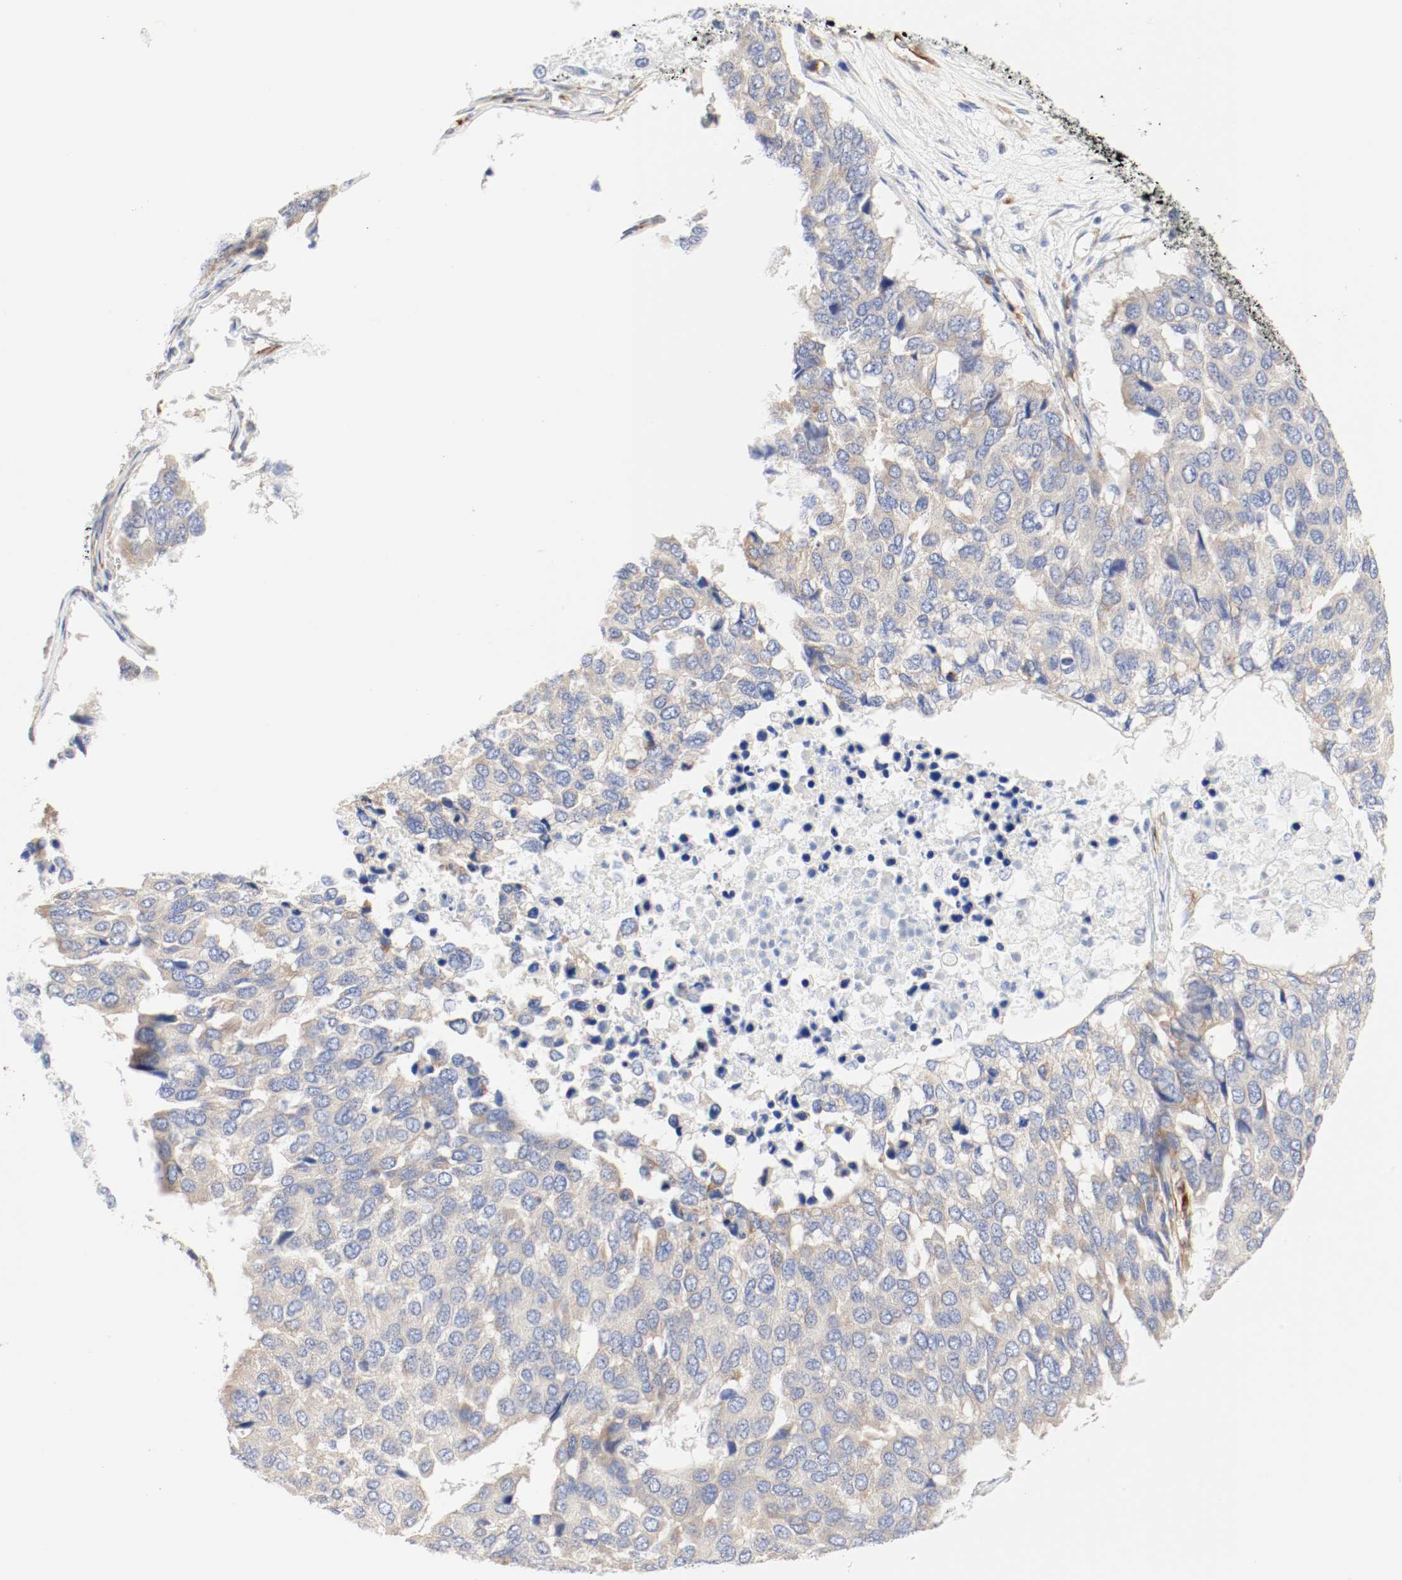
{"staining": {"intensity": "moderate", "quantity": ">75%", "location": "cytoplasmic/membranous"}, "tissue": "pancreatic cancer", "cell_type": "Tumor cells", "image_type": "cancer", "snomed": [{"axis": "morphology", "description": "Adenocarcinoma, NOS"}, {"axis": "topography", "description": "Pancreas"}], "caption": "Tumor cells display moderate cytoplasmic/membranous expression in approximately >75% of cells in pancreatic cancer (adenocarcinoma).", "gene": "GIT1", "patient": {"sex": "male", "age": 50}}